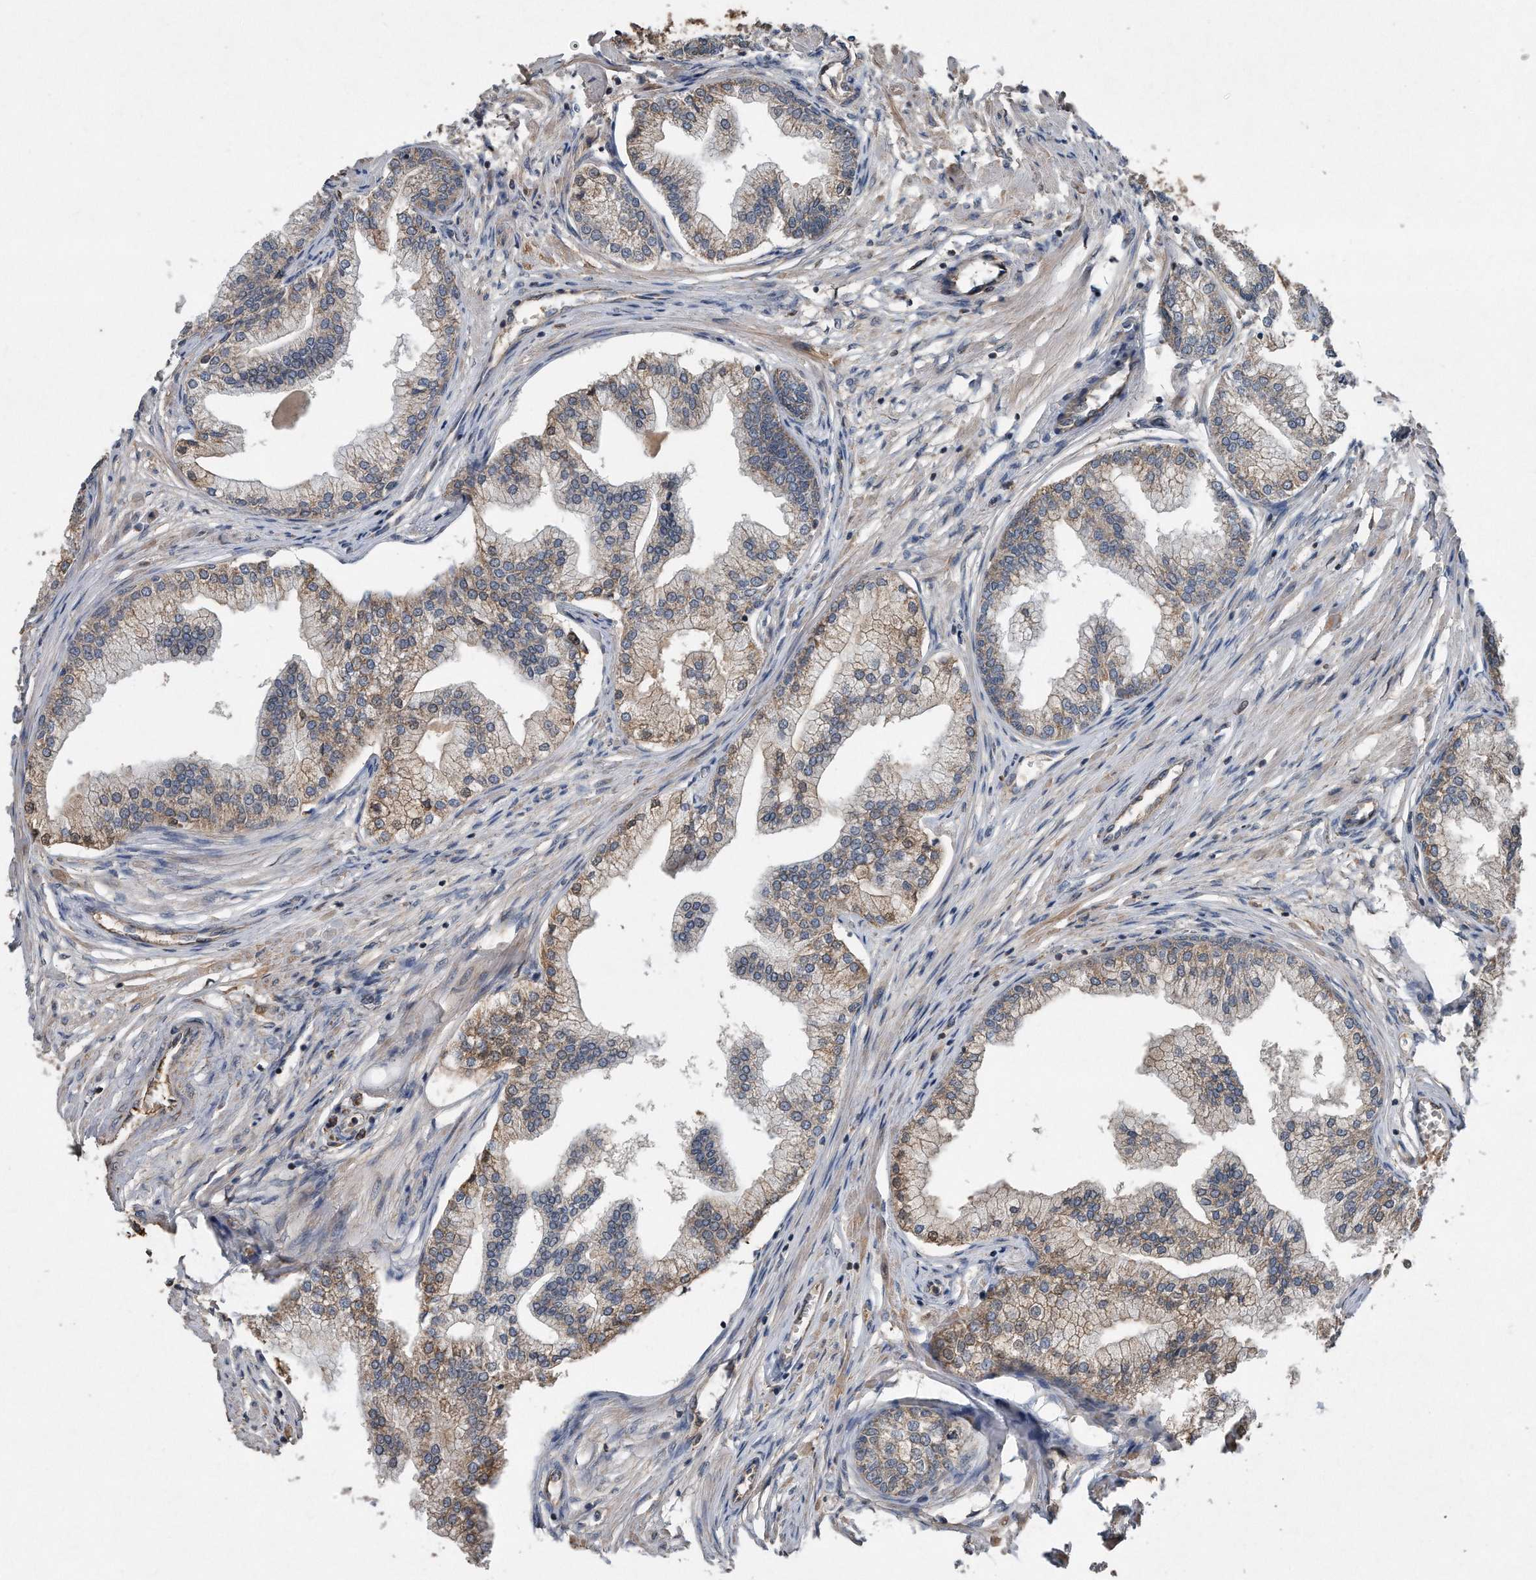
{"staining": {"intensity": "weak", "quantity": ">75%", "location": "cytoplasmic/membranous"}, "tissue": "prostate", "cell_type": "Glandular cells", "image_type": "normal", "snomed": [{"axis": "morphology", "description": "Normal tissue, NOS"}, {"axis": "morphology", "description": "Urothelial carcinoma, Low grade"}, {"axis": "topography", "description": "Urinary bladder"}, {"axis": "topography", "description": "Prostate"}], "caption": "DAB (3,3'-diaminobenzidine) immunohistochemical staining of normal prostate shows weak cytoplasmic/membranous protein staining in about >75% of glandular cells.", "gene": "SDHA", "patient": {"sex": "male", "age": 60}}